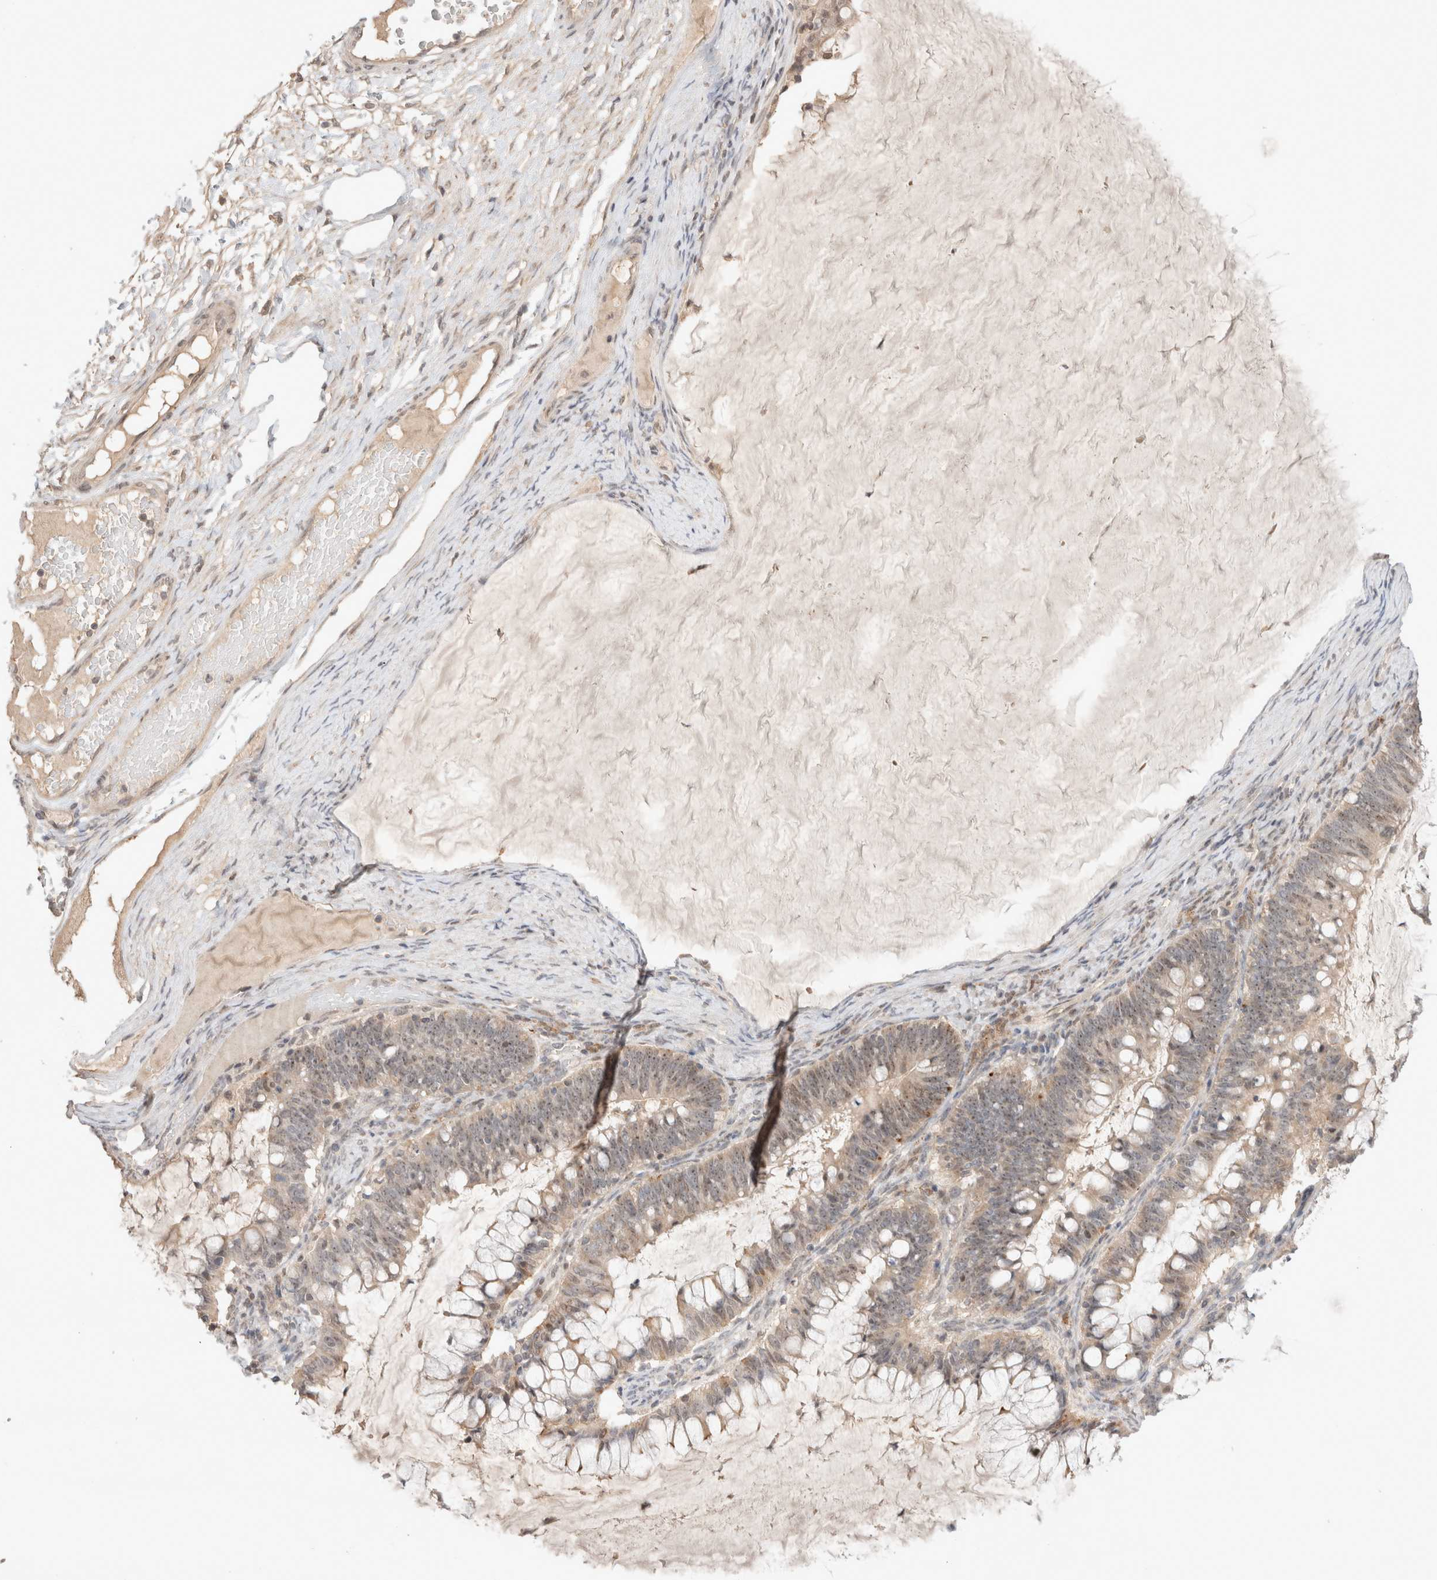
{"staining": {"intensity": "weak", "quantity": ">75%", "location": "cytoplasmic/membranous,nuclear"}, "tissue": "ovarian cancer", "cell_type": "Tumor cells", "image_type": "cancer", "snomed": [{"axis": "morphology", "description": "Cystadenocarcinoma, mucinous, NOS"}, {"axis": "topography", "description": "Ovary"}], "caption": "Mucinous cystadenocarcinoma (ovarian) tissue demonstrates weak cytoplasmic/membranous and nuclear expression in about >75% of tumor cells, visualized by immunohistochemistry.", "gene": "SYDE2", "patient": {"sex": "female", "age": 61}}